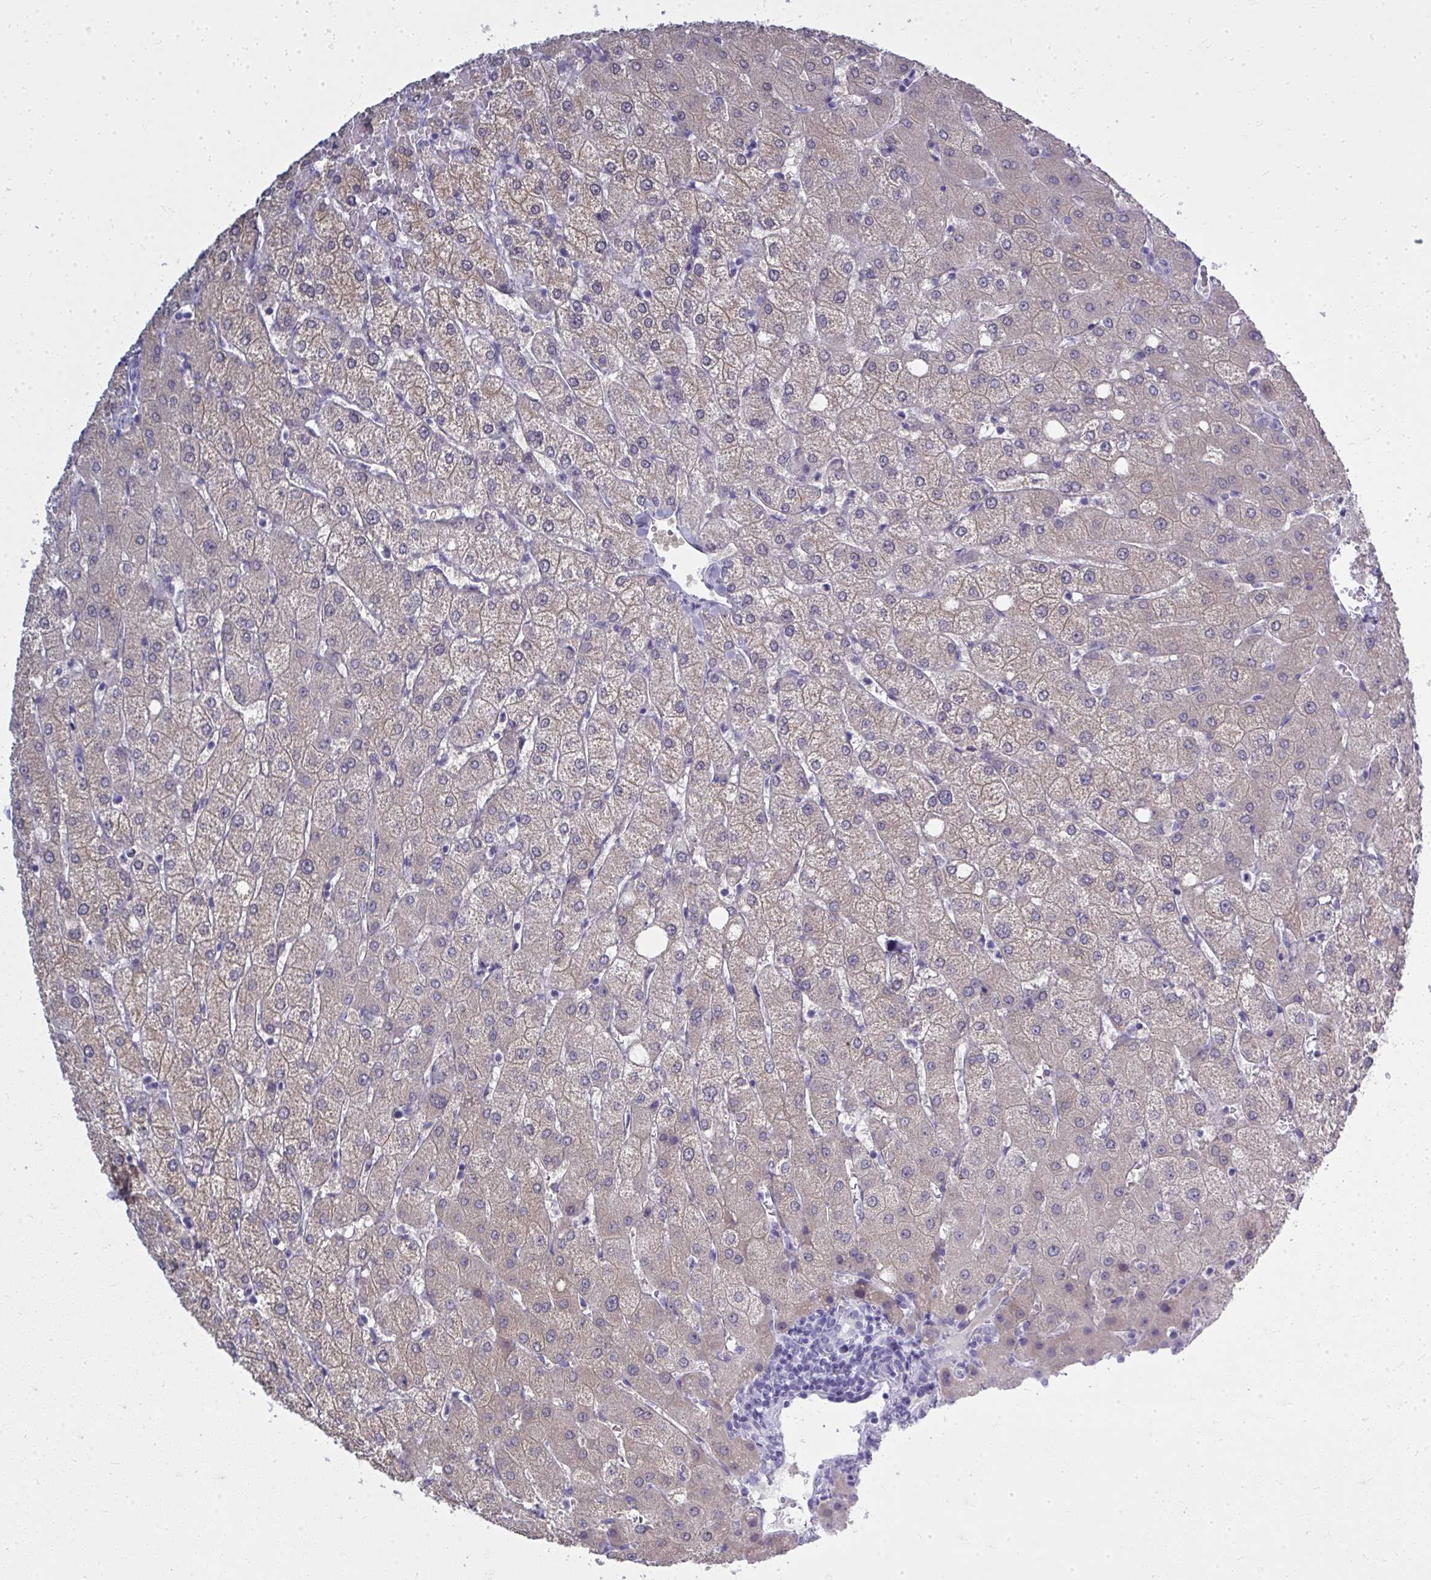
{"staining": {"intensity": "negative", "quantity": "none", "location": "none"}, "tissue": "liver", "cell_type": "Cholangiocytes", "image_type": "normal", "snomed": [{"axis": "morphology", "description": "Normal tissue, NOS"}, {"axis": "topography", "description": "Liver"}], "caption": "This is an IHC photomicrograph of normal liver. There is no positivity in cholangiocytes.", "gene": "QDPR", "patient": {"sex": "female", "age": 54}}